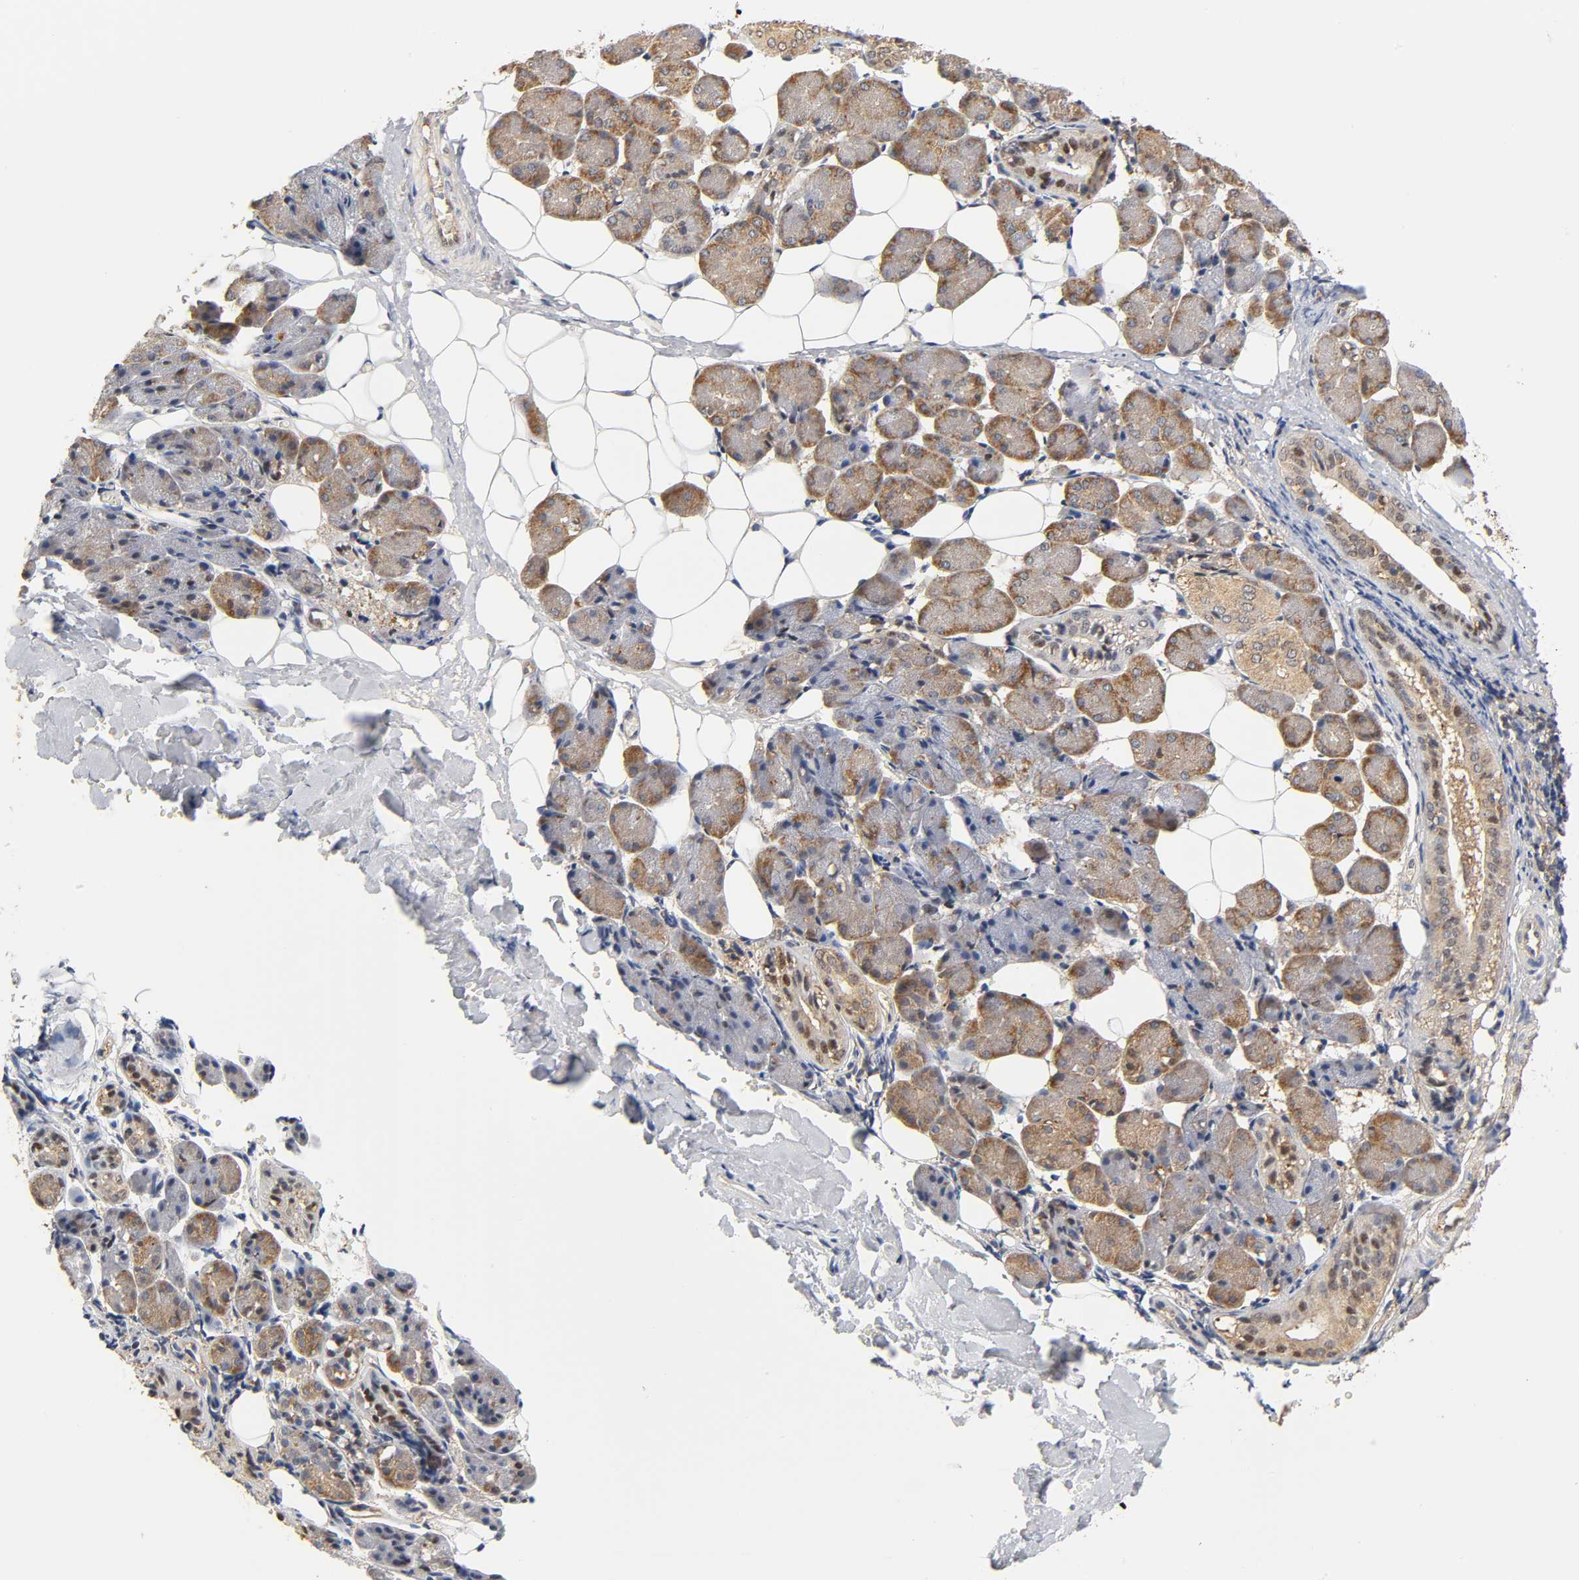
{"staining": {"intensity": "moderate", "quantity": ">75%", "location": "cytoplasmic/membranous"}, "tissue": "salivary gland", "cell_type": "Glandular cells", "image_type": "normal", "snomed": [{"axis": "morphology", "description": "Normal tissue, NOS"}, {"axis": "morphology", "description": "Adenoma, NOS"}, {"axis": "topography", "description": "Salivary gland"}], "caption": "Brown immunohistochemical staining in normal human salivary gland displays moderate cytoplasmic/membranous staining in about >75% of glandular cells.", "gene": "PAFAH1B1", "patient": {"sex": "female", "age": 32}}